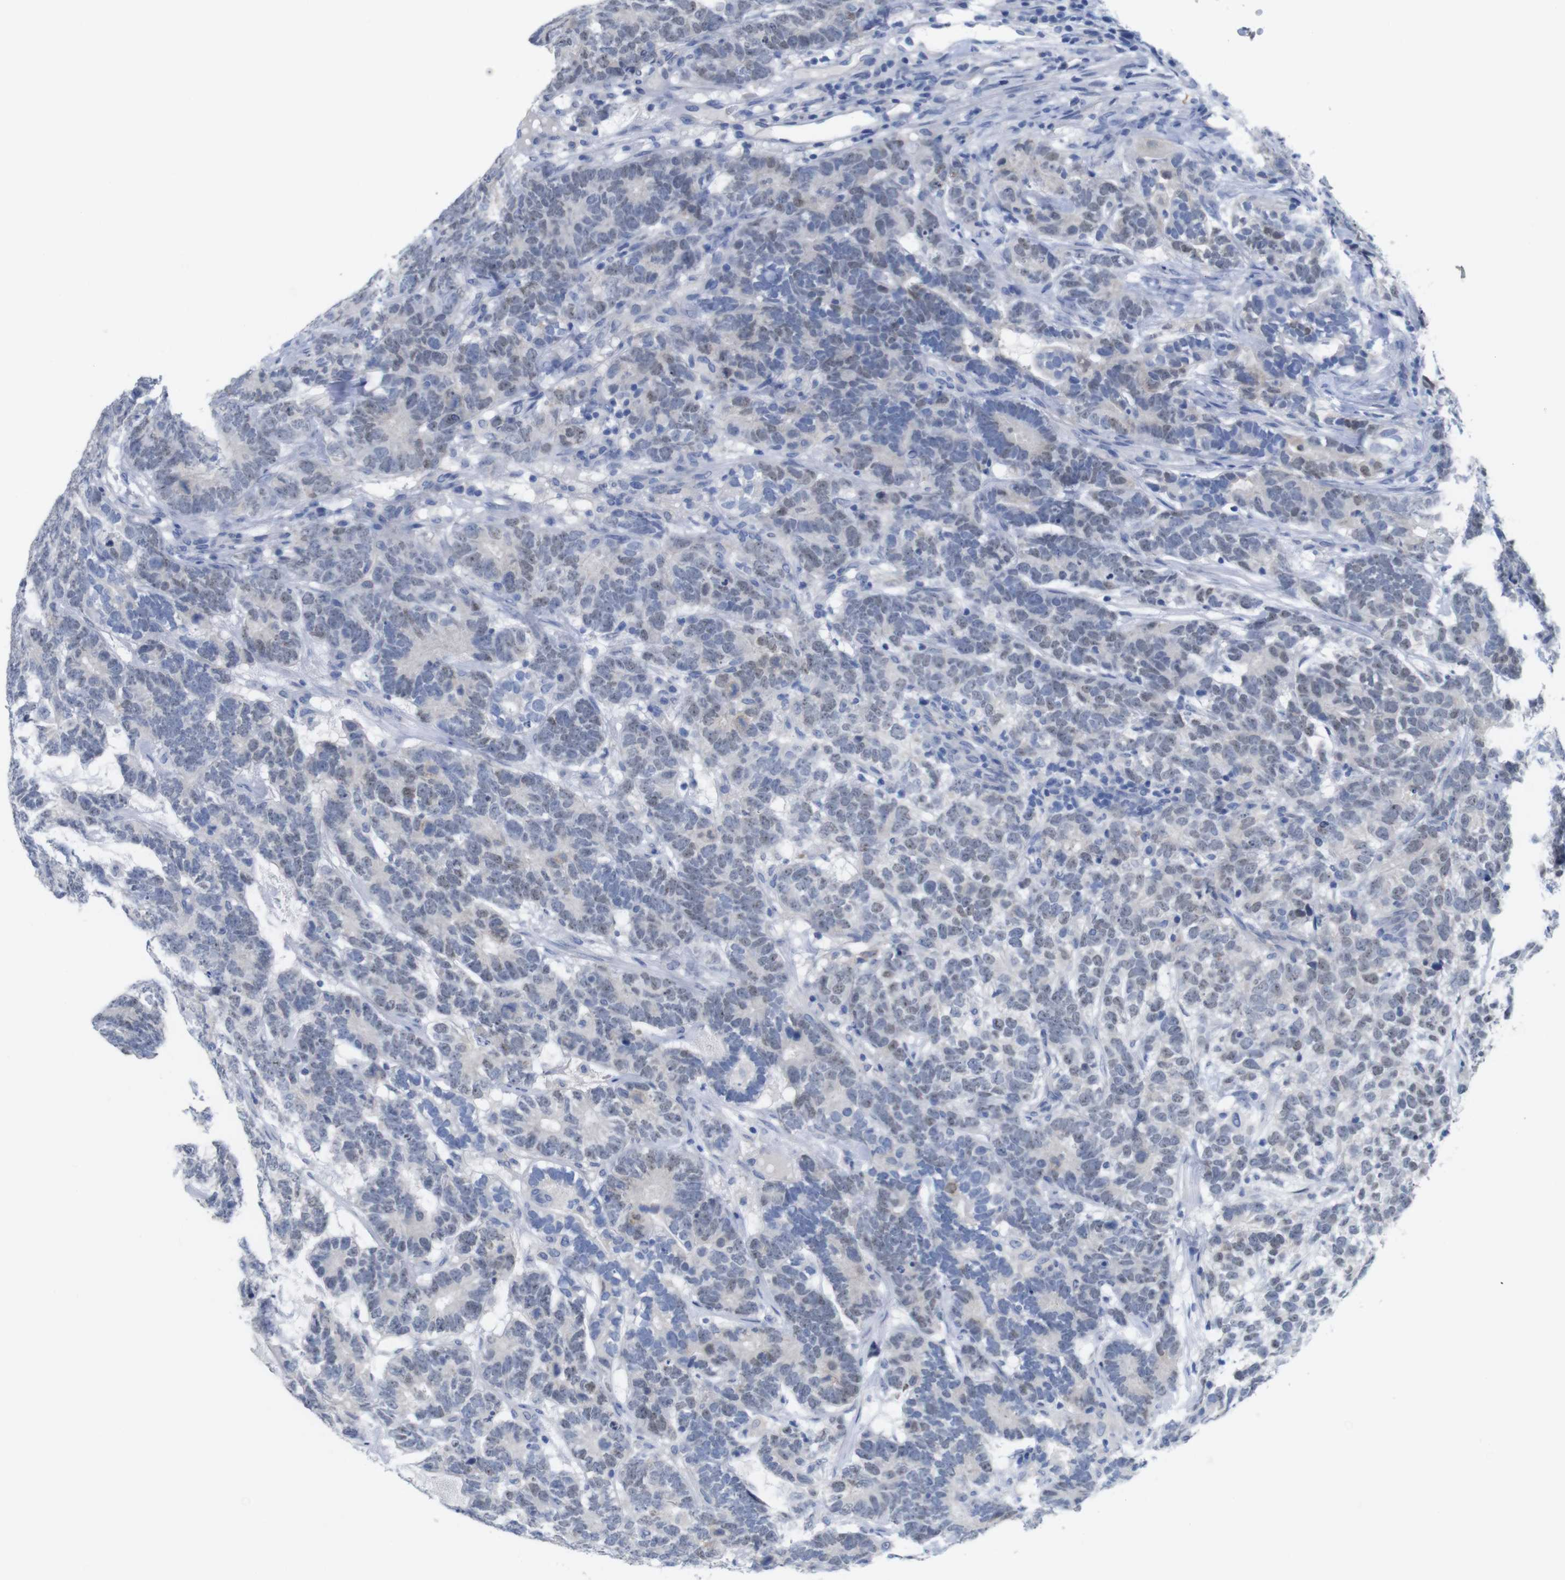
{"staining": {"intensity": "weak", "quantity": "<25%", "location": "nuclear"}, "tissue": "testis cancer", "cell_type": "Tumor cells", "image_type": "cancer", "snomed": [{"axis": "morphology", "description": "Carcinoma, Embryonal, NOS"}, {"axis": "topography", "description": "Testis"}], "caption": "IHC photomicrograph of neoplastic tissue: testis cancer stained with DAB demonstrates no significant protein positivity in tumor cells. (IHC, brightfield microscopy, high magnification).", "gene": "PNMA1", "patient": {"sex": "male", "age": 26}}